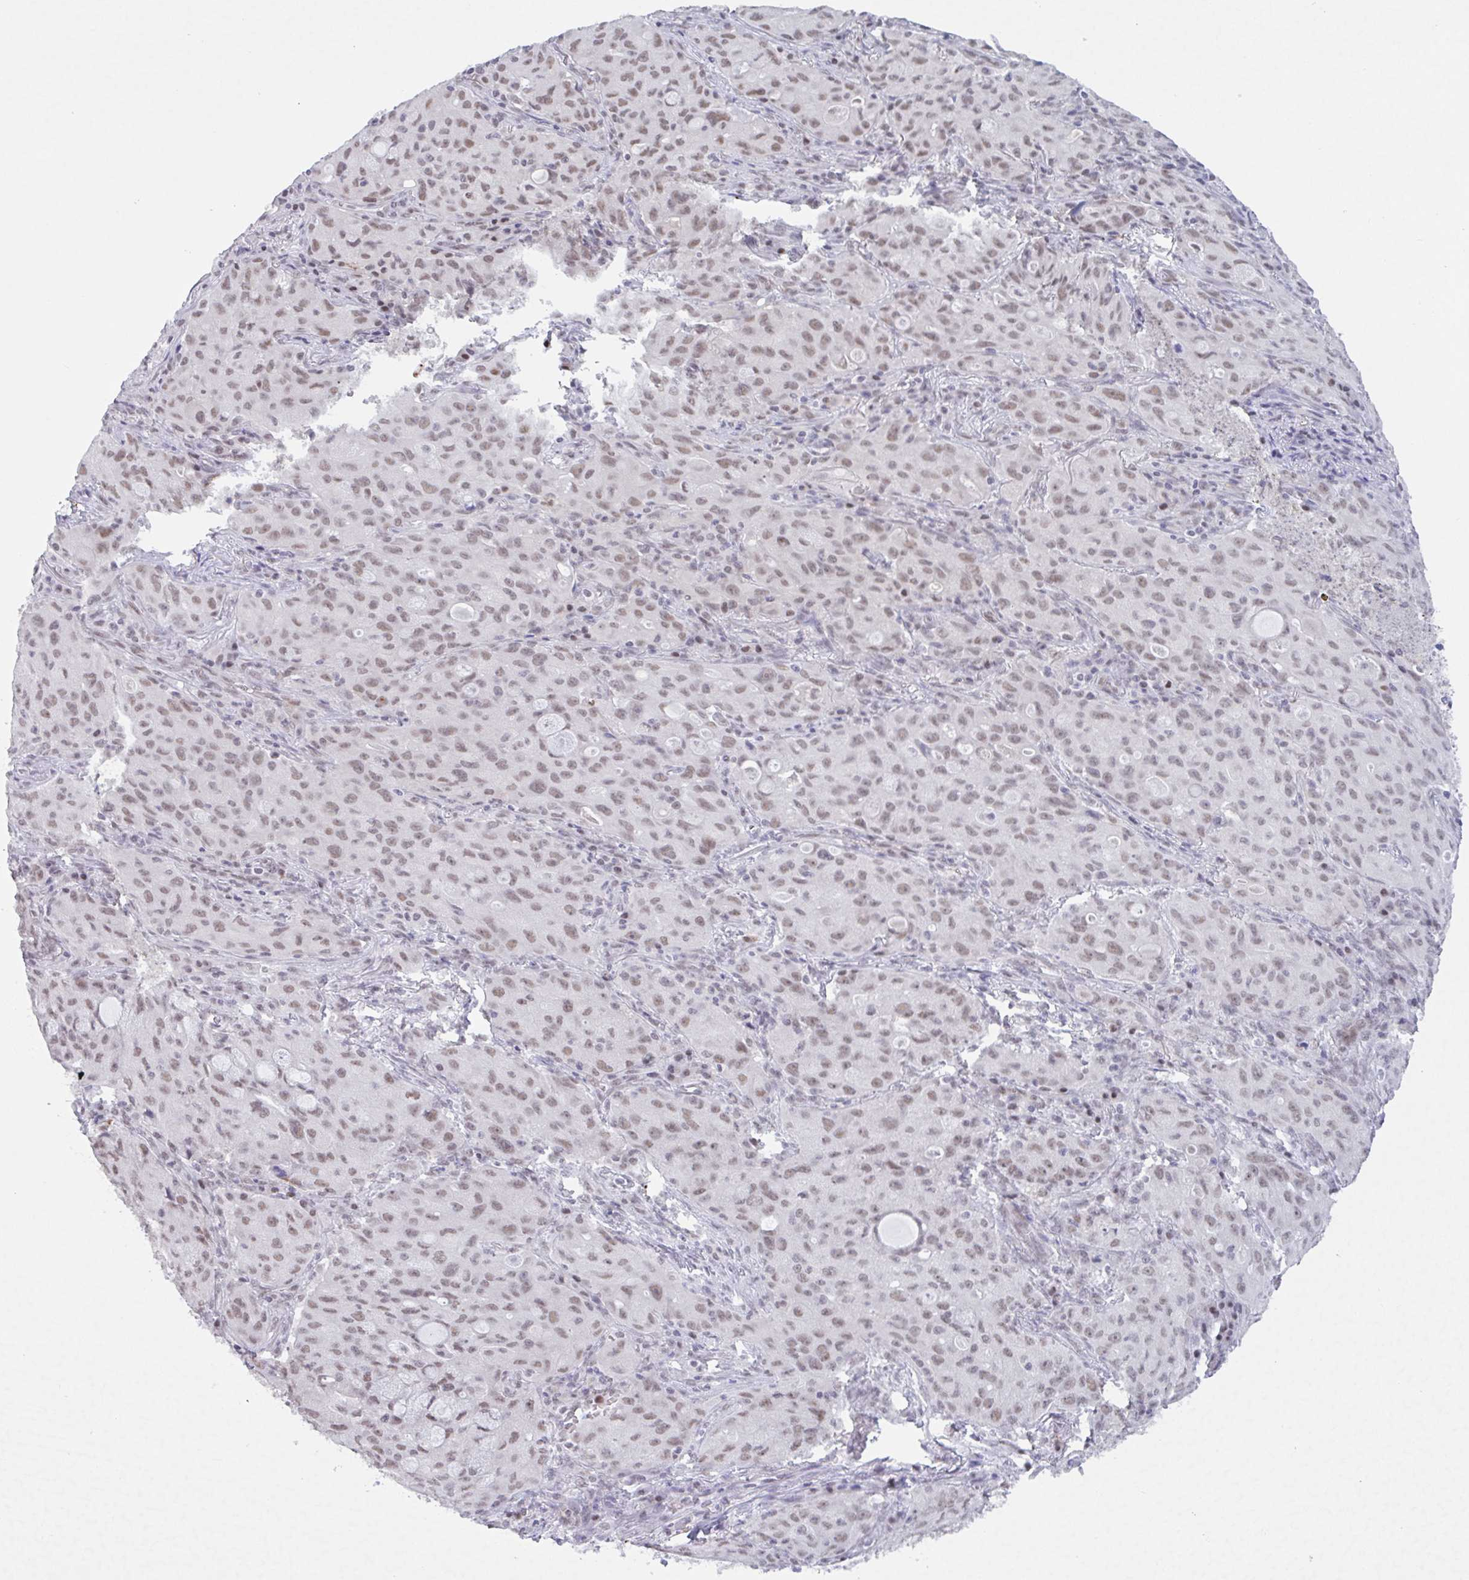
{"staining": {"intensity": "weak", "quantity": ">75%", "location": "nuclear"}, "tissue": "lung cancer", "cell_type": "Tumor cells", "image_type": "cancer", "snomed": [{"axis": "morphology", "description": "Adenocarcinoma, NOS"}, {"axis": "topography", "description": "Lung"}], "caption": "Lung cancer stained for a protein exhibits weak nuclear positivity in tumor cells.", "gene": "PLG", "patient": {"sex": "female", "age": 44}}